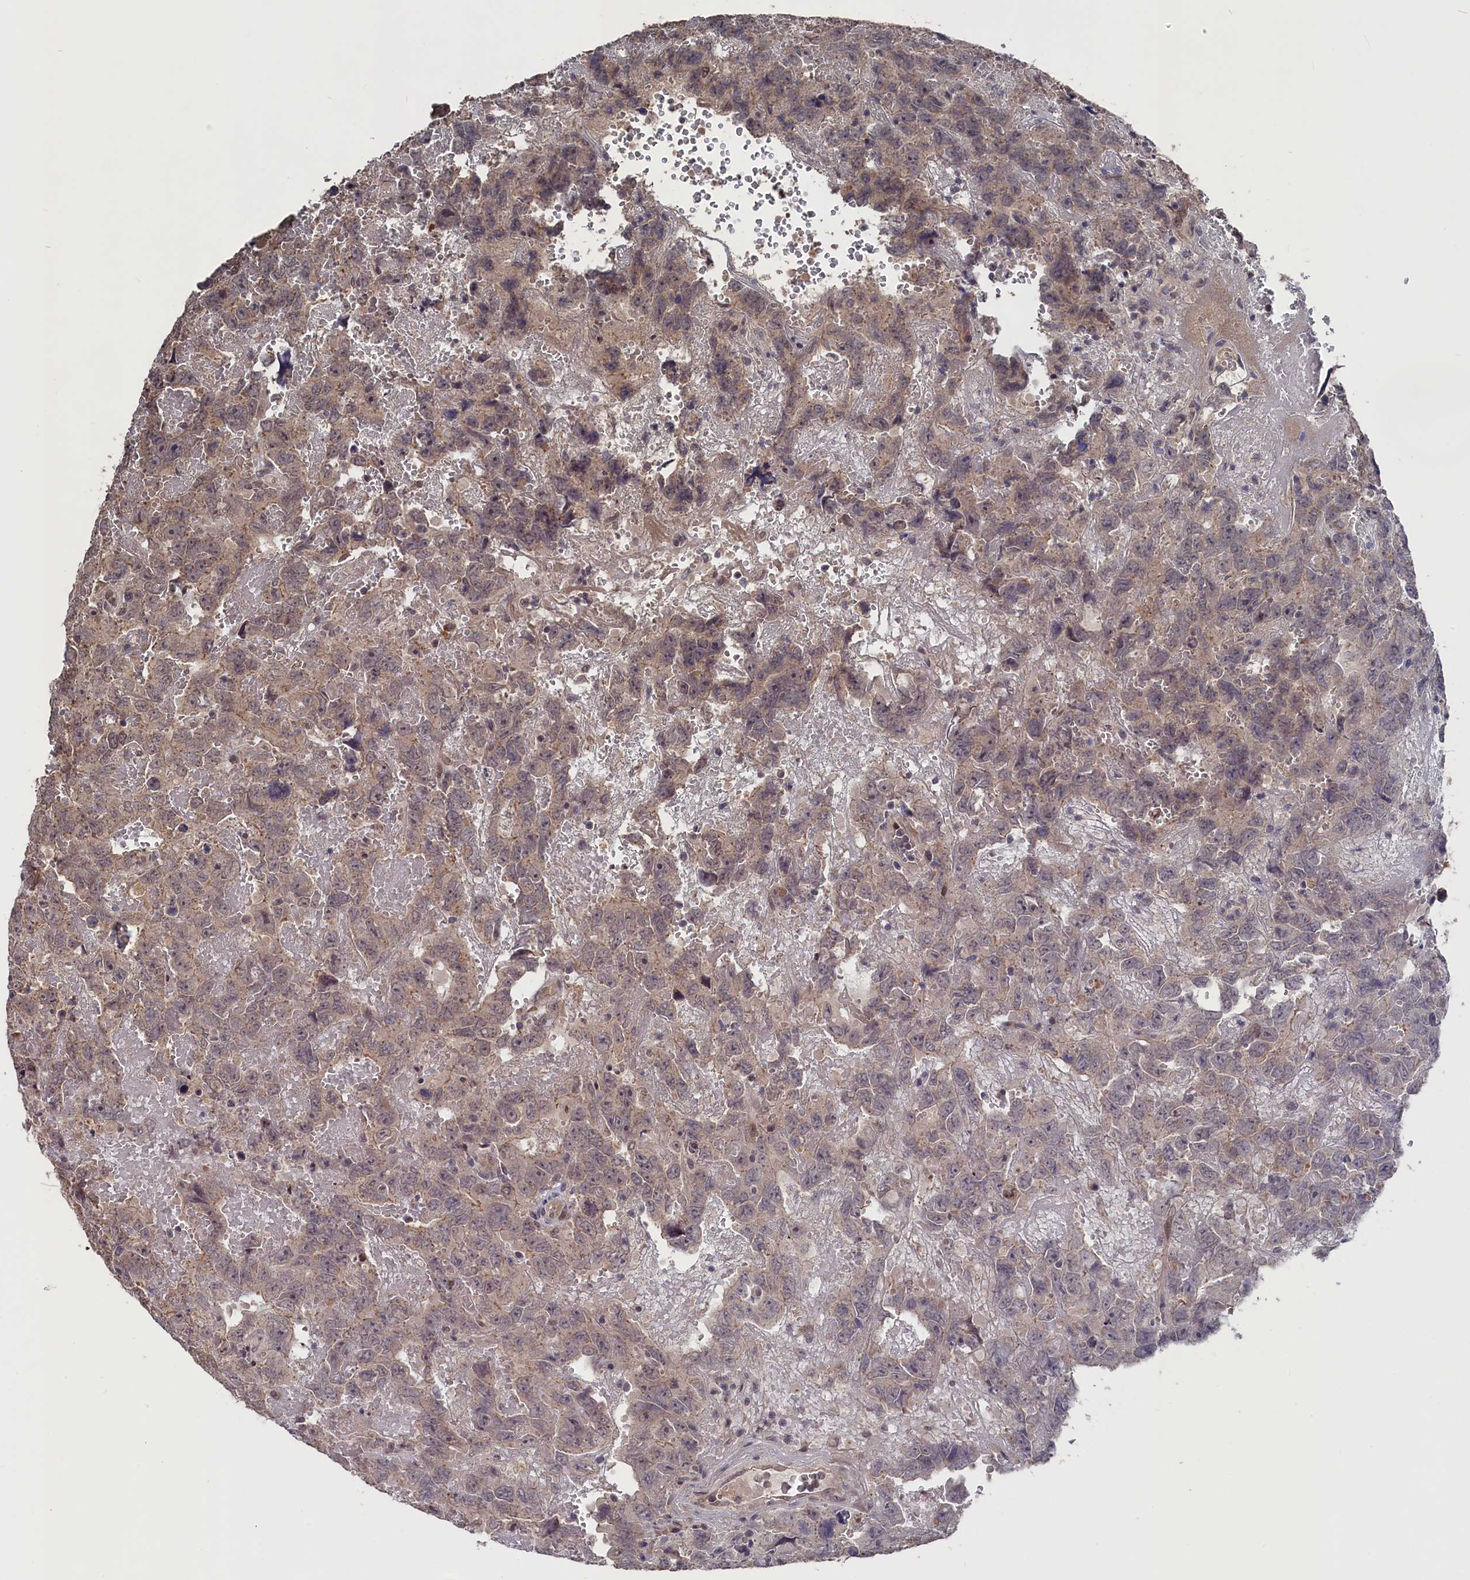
{"staining": {"intensity": "weak", "quantity": "<25%", "location": "cytoplasmic/membranous"}, "tissue": "testis cancer", "cell_type": "Tumor cells", "image_type": "cancer", "snomed": [{"axis": "morphology", "description": "Carcinoma, Embryonal, NOS"}, {"axis": "topography", "description": "Testis"}], "caption": "Immunohistochemistry photomicrograph of testis embryonal carcinoma stained for a protein (brown), which displays no expression in tumor cells. The staining is performed using DAB (3,3'-diaminobenzidine) brown chromogen with nuclei counter-stained in using hematoxylin.", "gene": "TMC5", "patient": {"sex": "male", "age": 45}}